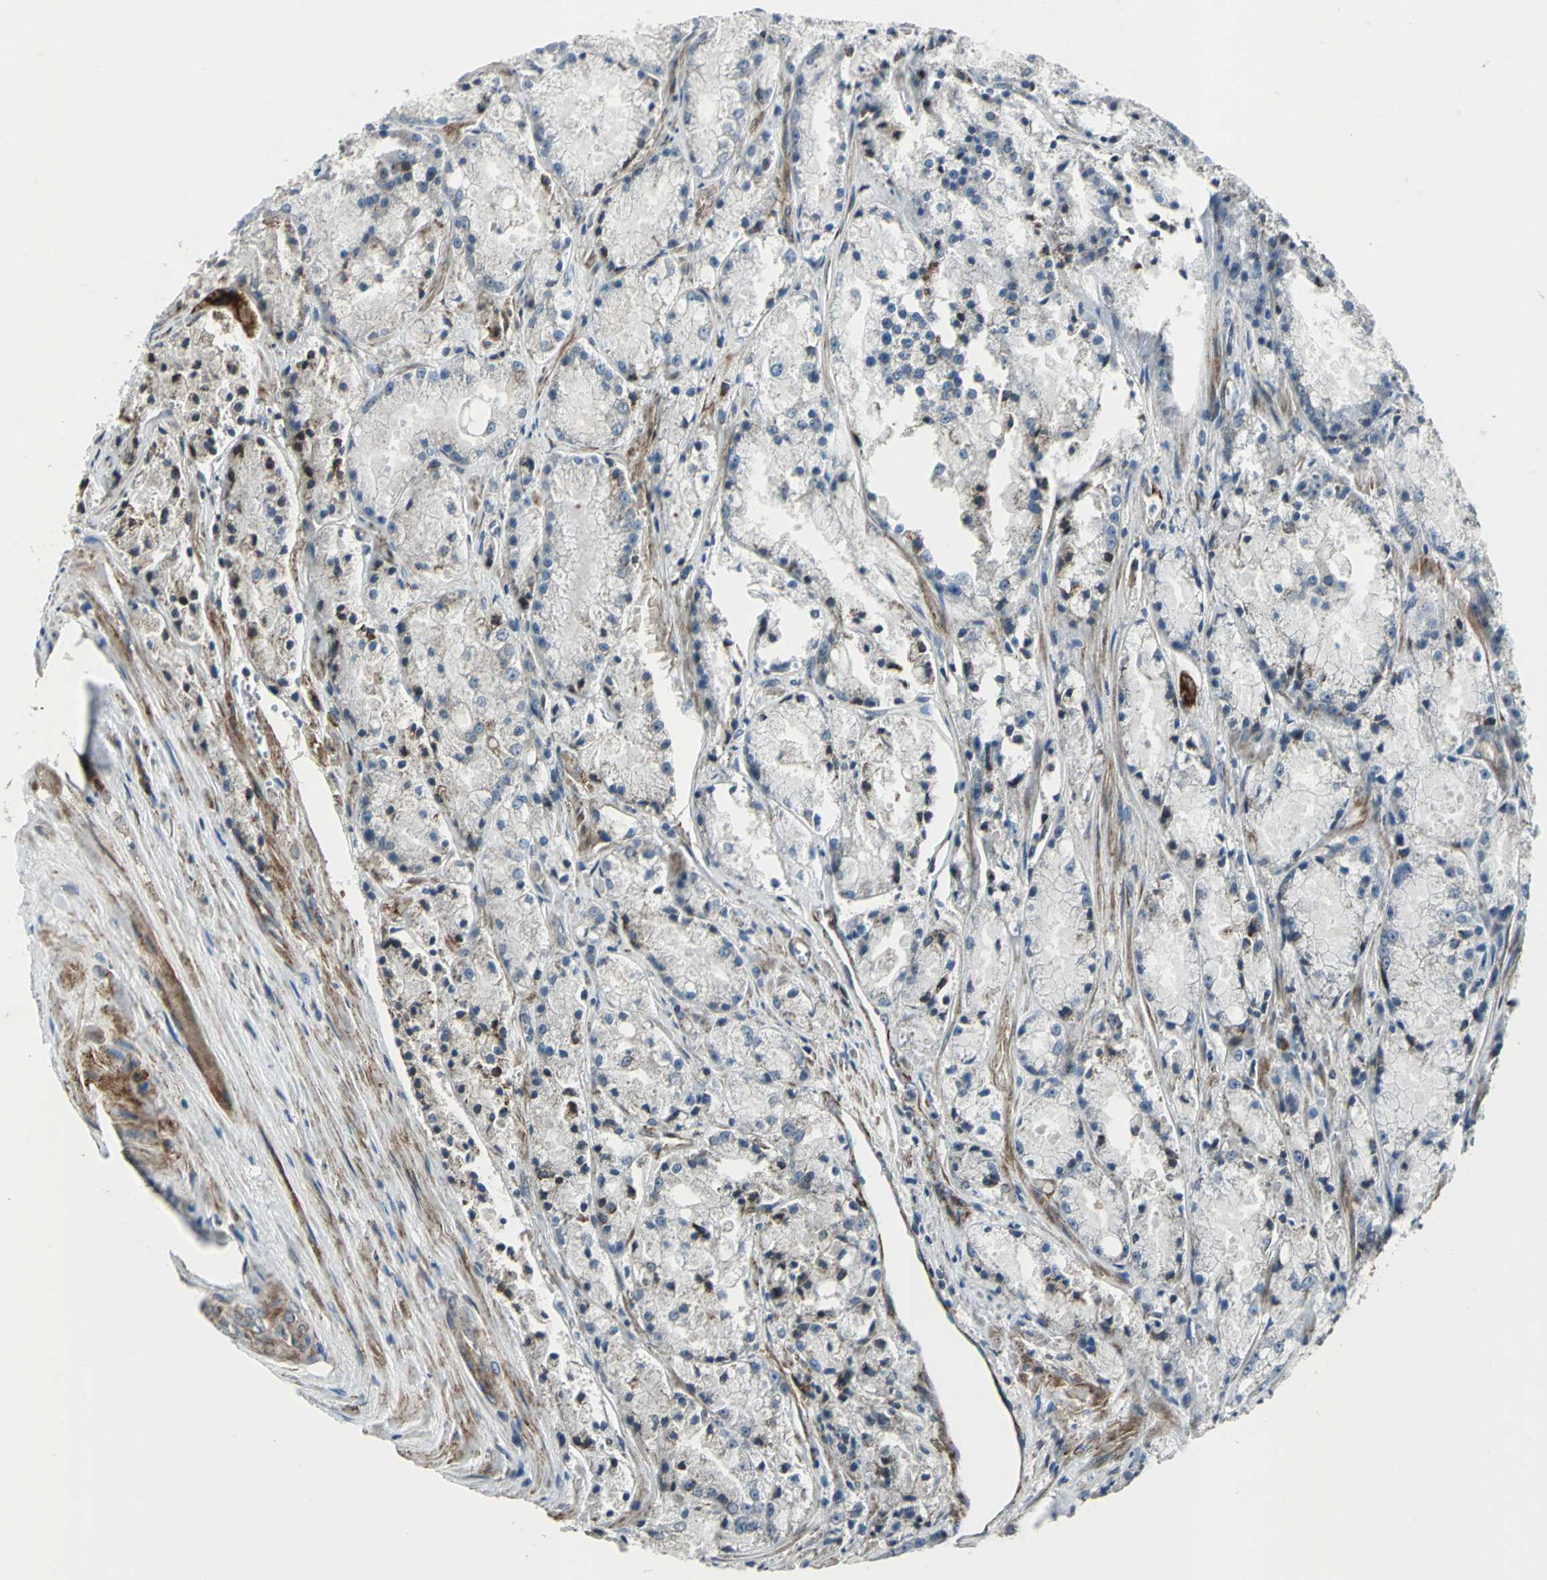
{"staining": {"intensity": "negative", "quantity": "none", "location": "none"}, "tissue": "prostate cancer", "cell_type": "Tumor cells", "image_type": "cancer", "snomed": [{"axis": "morphology", "description": "Adenocarcinoma, Low grade"}, {"axis": "topography", "description": "Prostate"}], "caption": "Low-grade adenocarcinoma (prostate) stained for a protein using immunohistochemistry demonstrates no expression tumor cells.", "gene": "HTATIP2", "patient": {"sex": "male", "age": 64}}